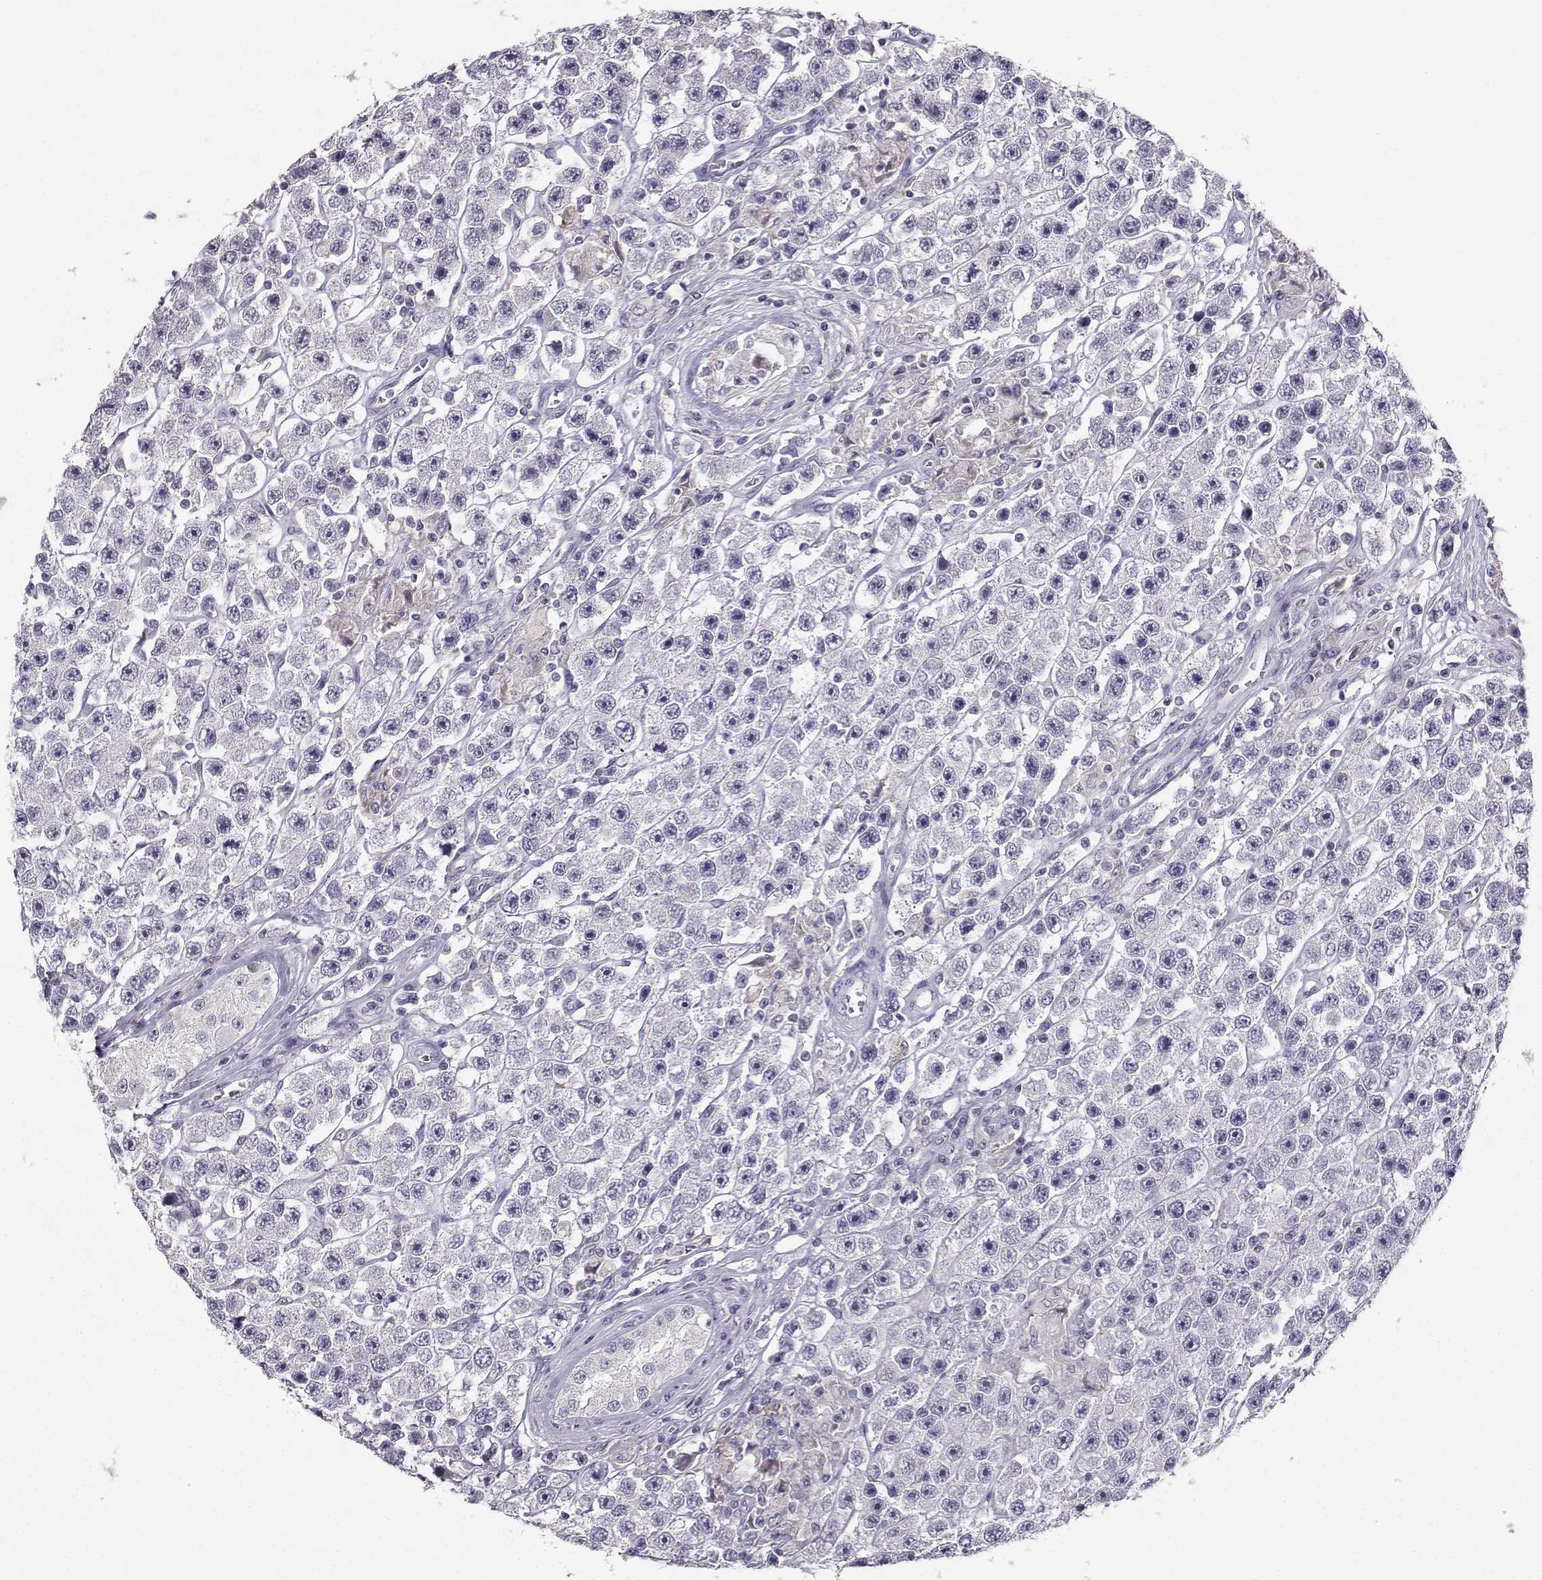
{"staining": {"intensity": "negative", "quantity": "none", "location": "none"}, "tissue": "testis cancer", "cell_type": "Tumor cells", "image_type": "cancer", "snomed": [{"axis": "morphology", "description": "Seminoma, NOS"}, {"axis": "topography", "description": "Testis"}], "caption": "Tumor cells are negative for brown protein staining in seminoma (testis).", "gene": "TBR1", "patient": {"sex": "male", "age": 45}}